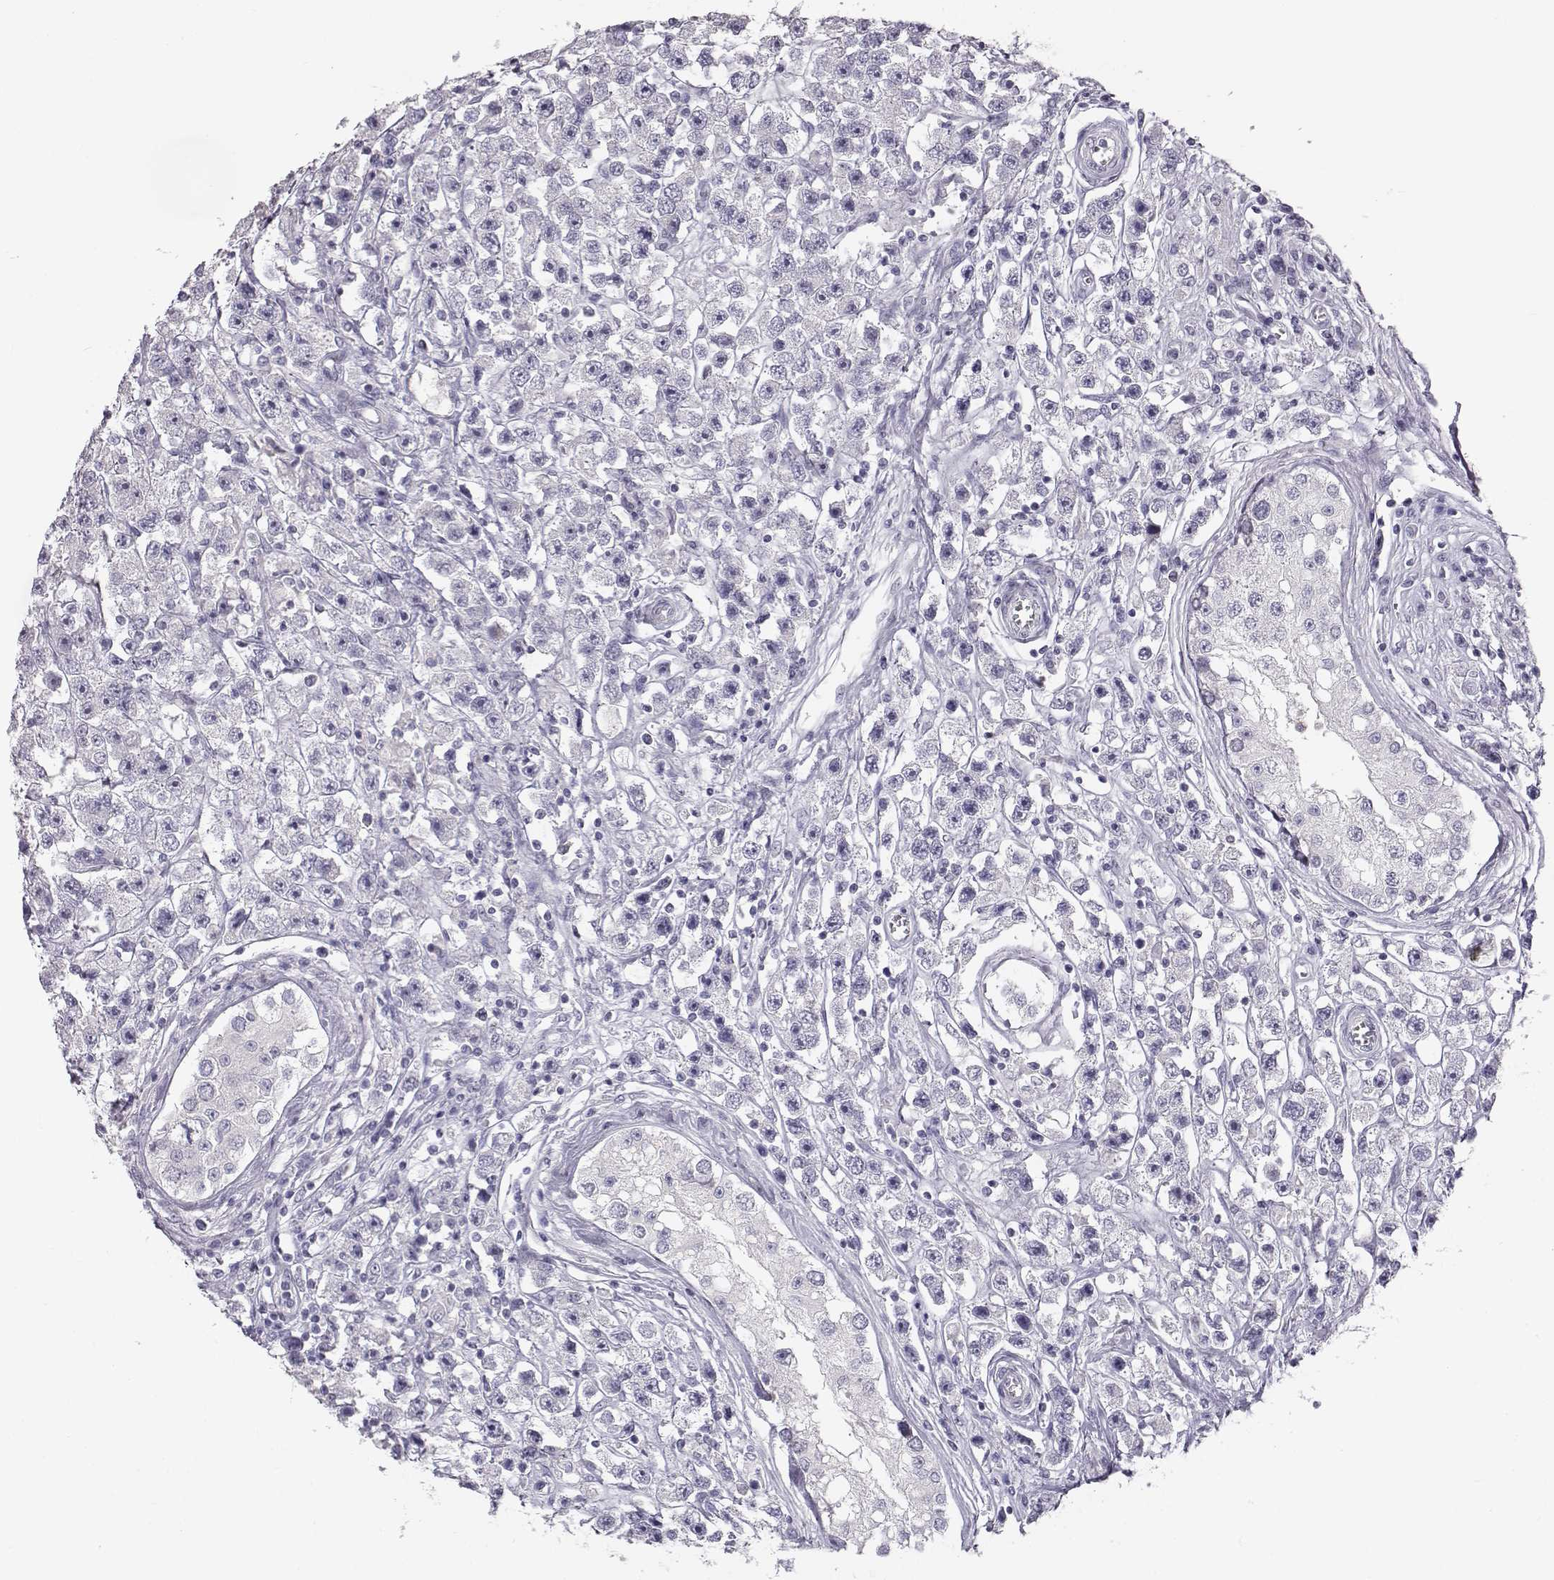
{"staining": {"intensity": "negative", "quantity": "none", "location": "none"}, "tissue": "testis cancer", "cell_type": "Tumor cells", "image_type": "cancer", "snomed": [{"axis": "morphology", "description": "Seminoma, NOS"}, {"axis": "topography", "description": "Testis"}], "caption": "Protein analysis of testis seminoma reveals no significant expression in tumor cells.", "gene": "MYCBPAP", "patient": {"sex": "male", "age": 45}}